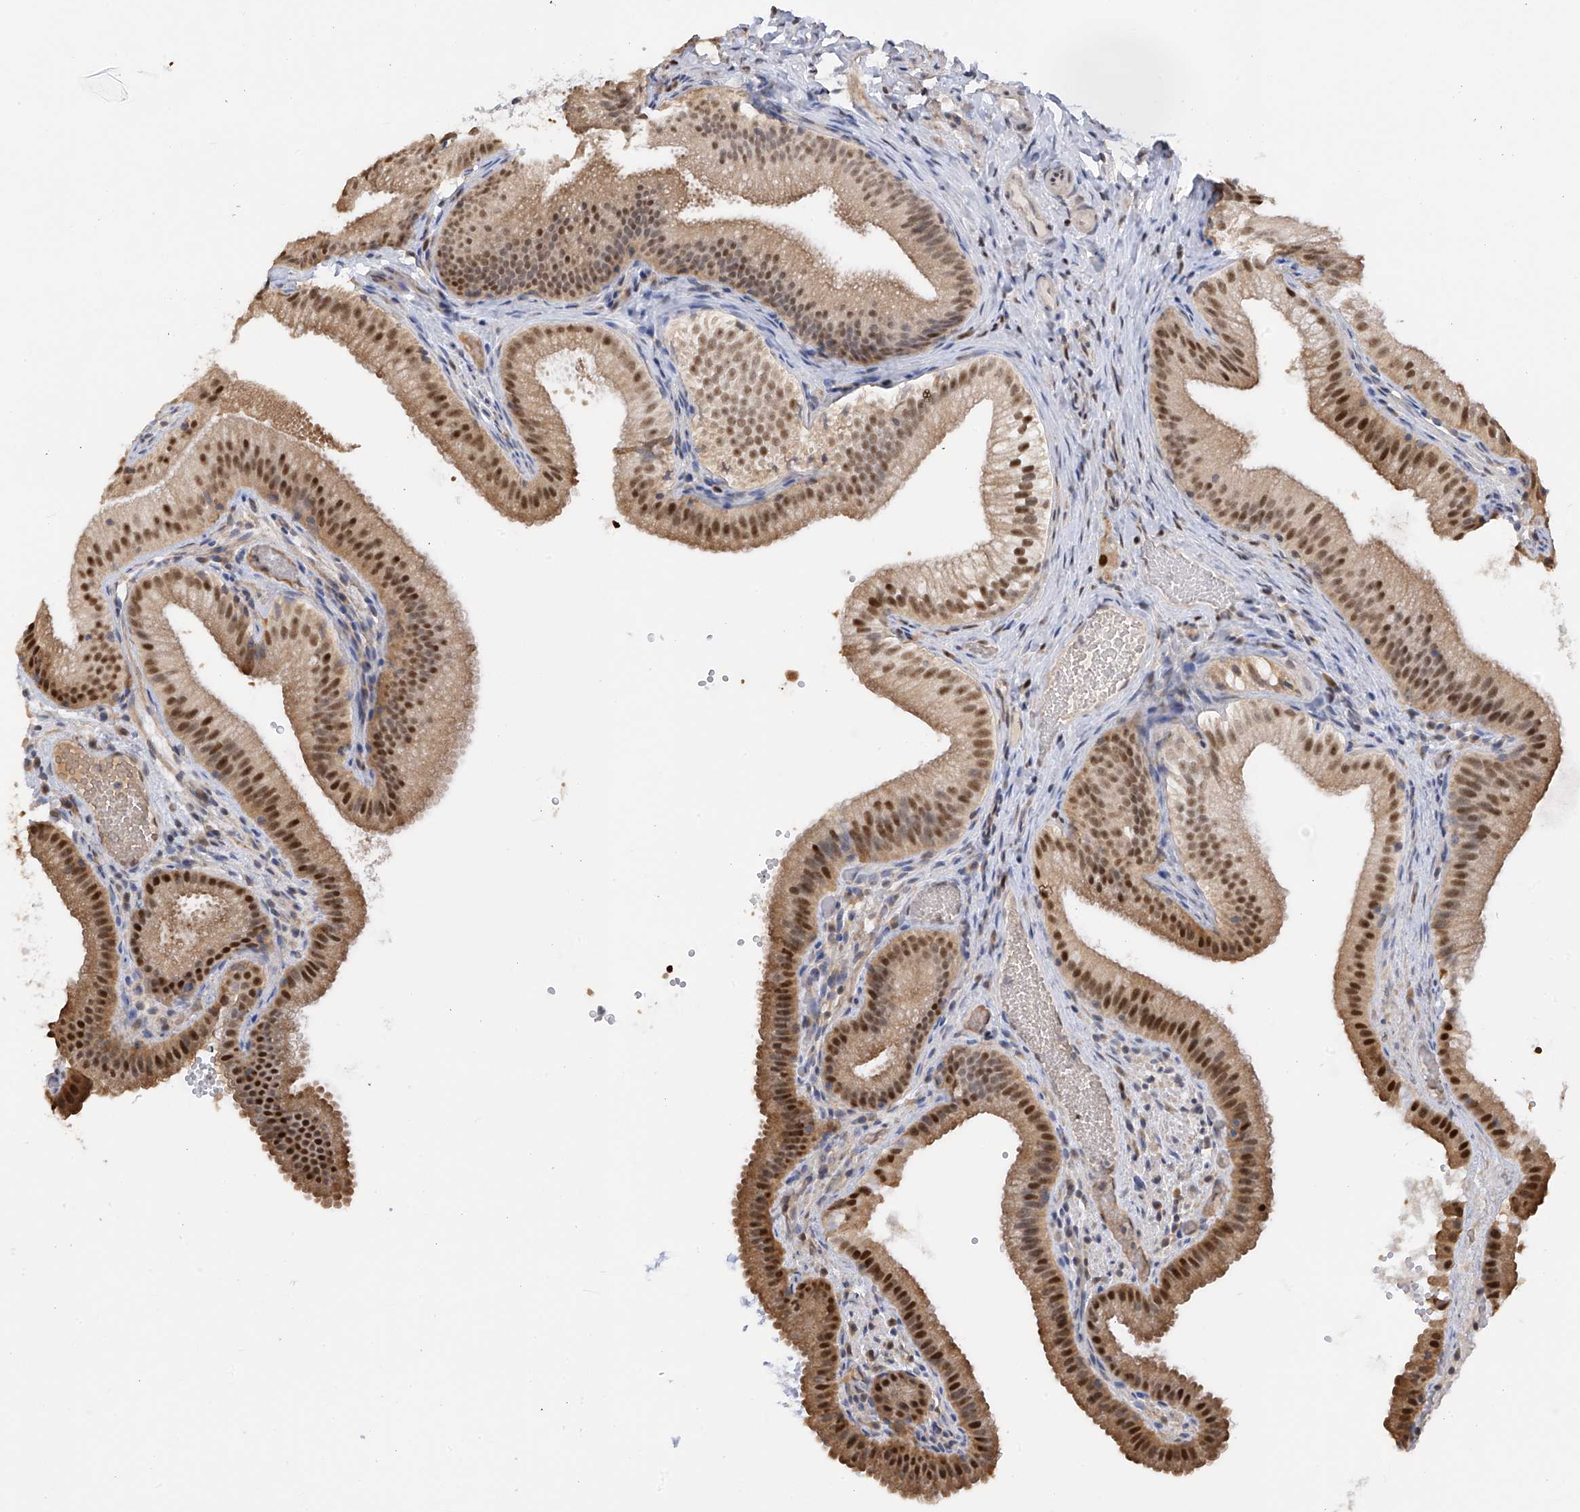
{"staining": {"intensity": "moderate", "quantity": ">75%", "location": "cytoplasmic/membranous,nuclear"}, "tissue": "gallbladder", "cell_type": "Glandular cells", "image_type": "normal", "snomed": [{"axis": "morphology", "description": "Normal tissue, NOS"}, {"axis": "topography", "description": "Gallbladder"}], "caption": "The immunohistochemical stain labels moderate cytoplasmic/membranous,nuclear expression in glandular cells of unremarkable gallbladder. Using DAB (3,3'-diaminobenzidine) (brown) and hematoxylin (blue) stains, captured at high magnification using brightfield microscopy.", "gene": "PMM1", "patient": {"sex": "female", "age": 30}}